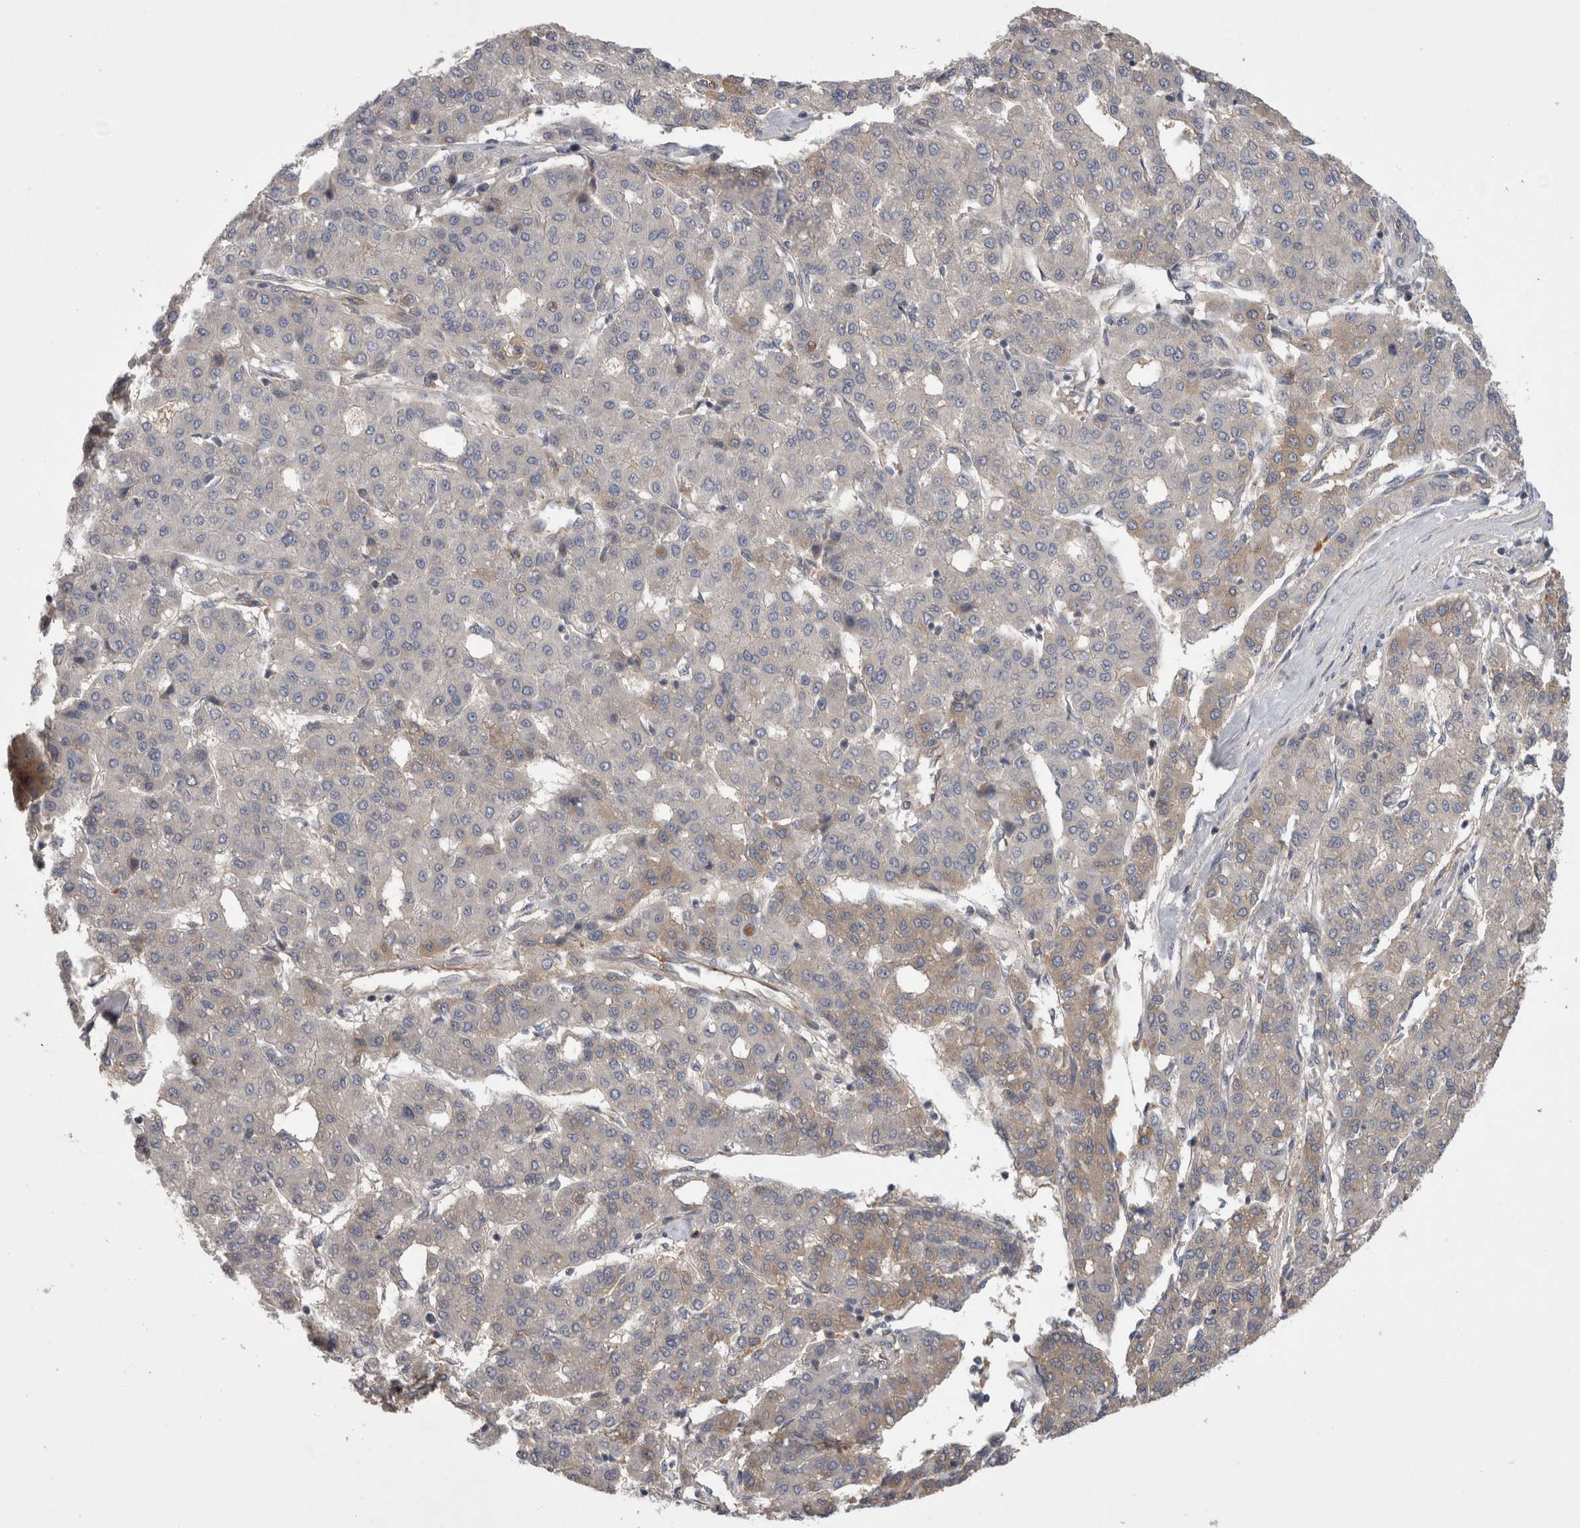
{"staining": {"intensity": "weak", "quantity": "<25%", "location": "cytoplasmic/membranous"}, "tissue": "liver cancer", "cell_type": "Tumor cells", "image_type": "cancer", "snomed": [{"axis": "morphology", "description": "Carcinoma, Hepatocellular, NOS"}, {"axis": "topography", "description": "Liver"}], "caption": "The IHC photomicrograph has no significant positivity in tumor cells of liver hepatocellular carcinoma tissue.", "gene": "DARS2", "patient": {"sex": "male", "age": 65}}